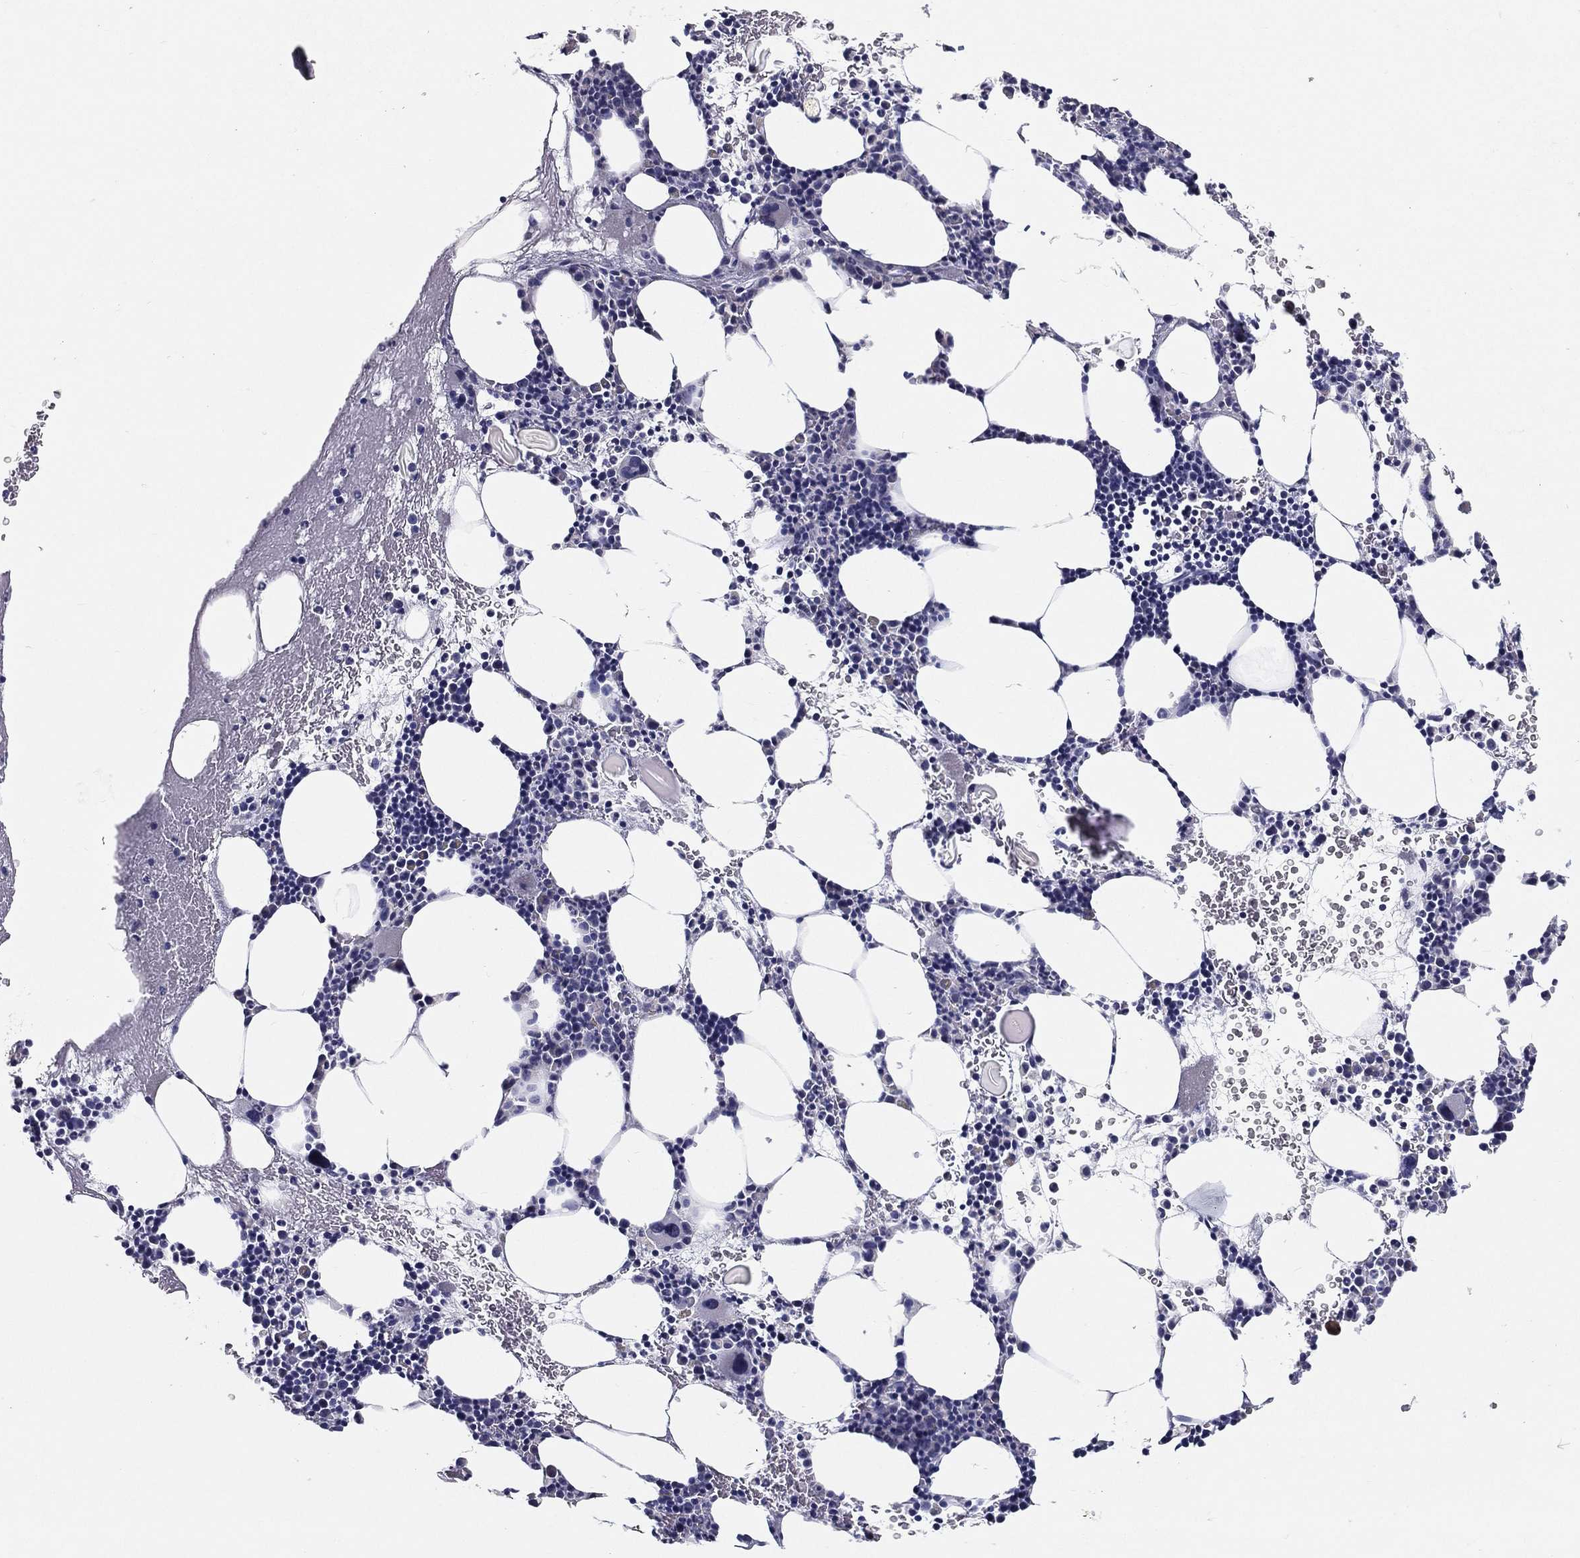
{"staining": {"intensity": "negative", "quantity": "none", "location": "none"}, "tissue": "bone marrow", "cell_type": "Hematopoietic cells", "image_type": "normal", "snomed": [{"axis": "morphology", "description": "Normal tissue, NOS"}, {"axis": "topography", "description": "Bone marrow"}], "caption": "This is a photomicrograph of IHC staining of unremarkable bone marrow, which shows no positivity in hematopoietic cells.", "gene": "PCSK1", "patient": {"sex": "female", "age": 79}}